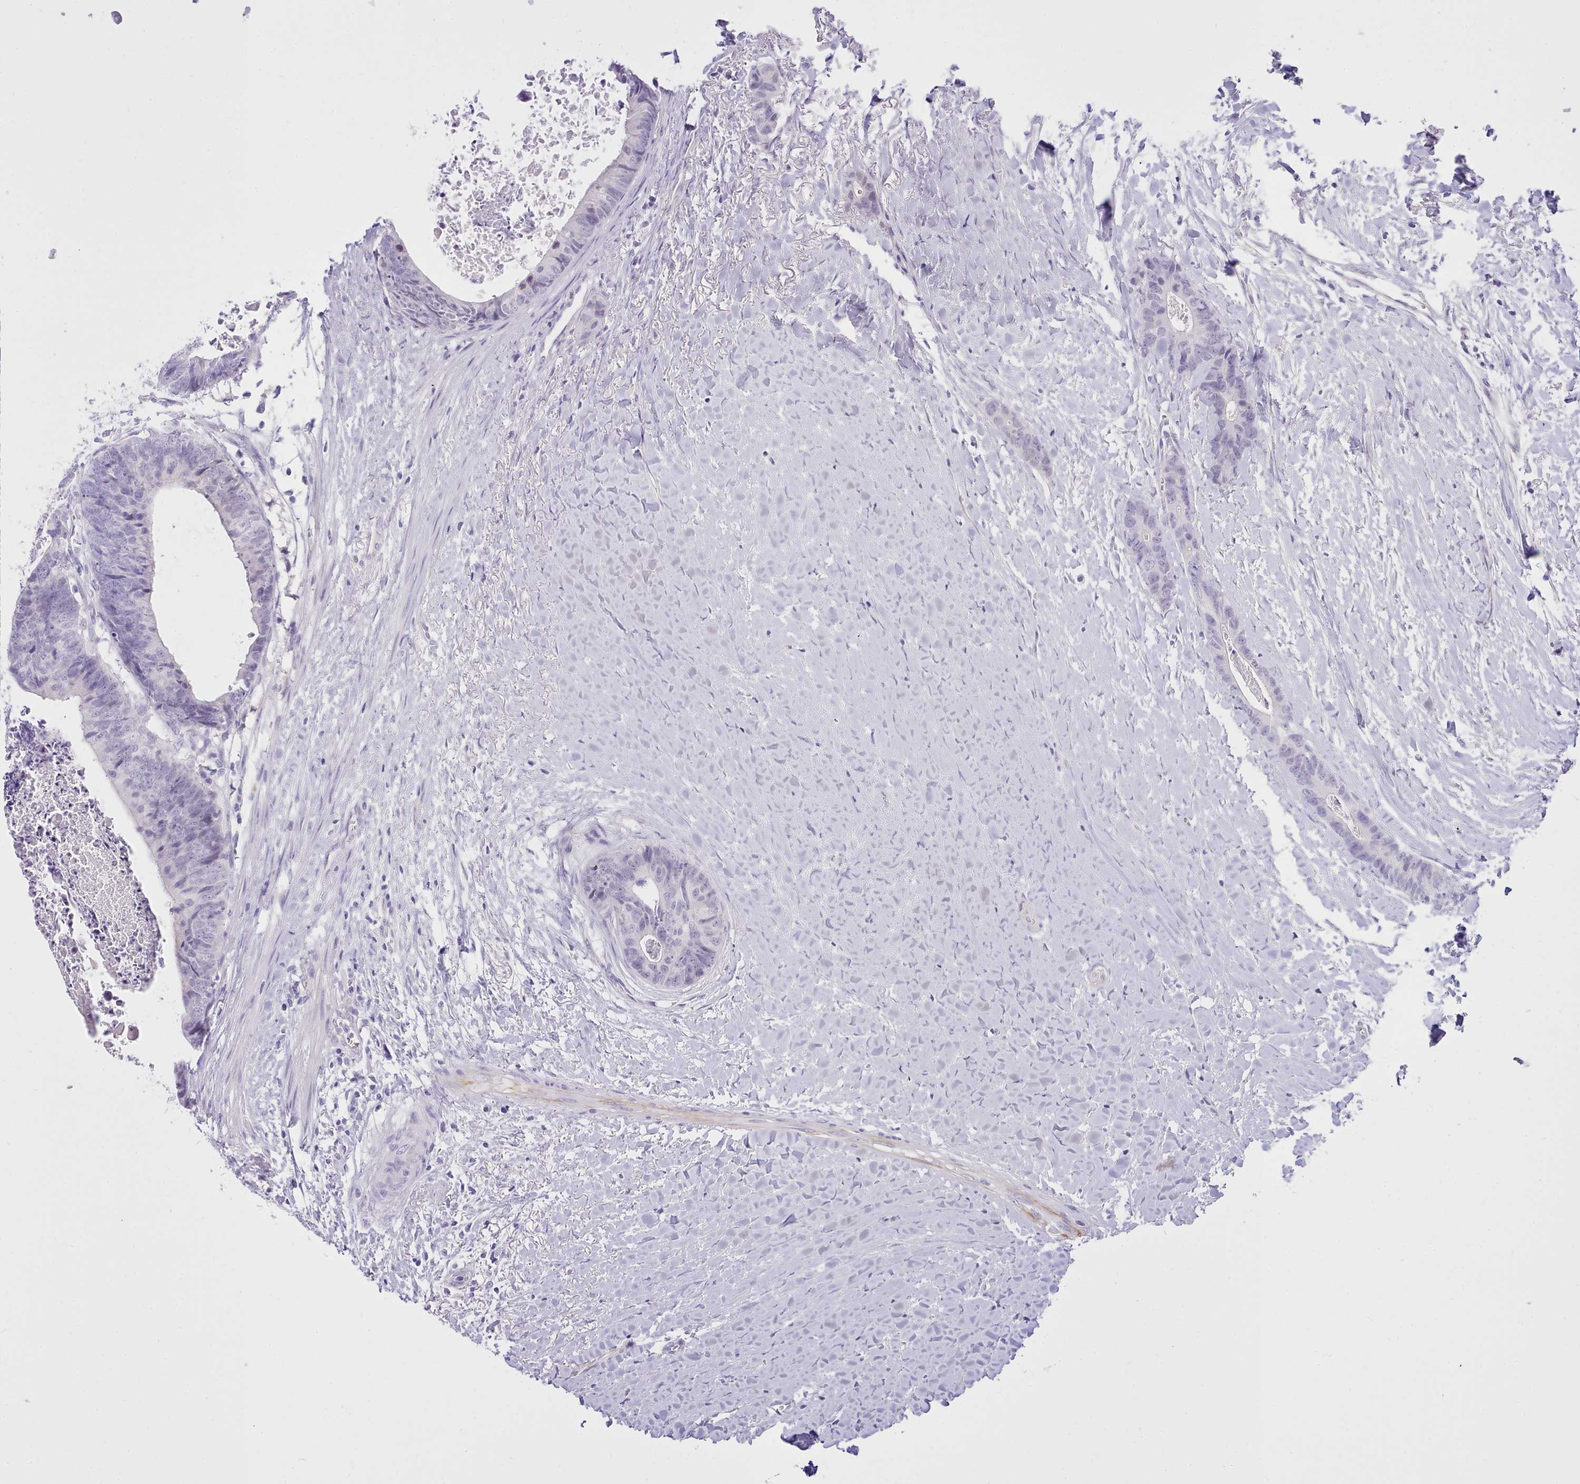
{"staining": {"intensity": "negative", "quantity": "none", "location": "none"}, "tissue": "colorectal cancer", "cell_type": "Tumor cells", "image_type": "cancer", "snomed": [{"axis": "morphology", "description": "Adenocarcinoma, NOS"}, {"axis": "topography", "description": "Colon"}], "caption": "An image of colorectal cancer stained for a protein shows no brown staining in tumor cells.", "gene": "LRRC37A", "patient": {"sex": "female", "age": 57}}